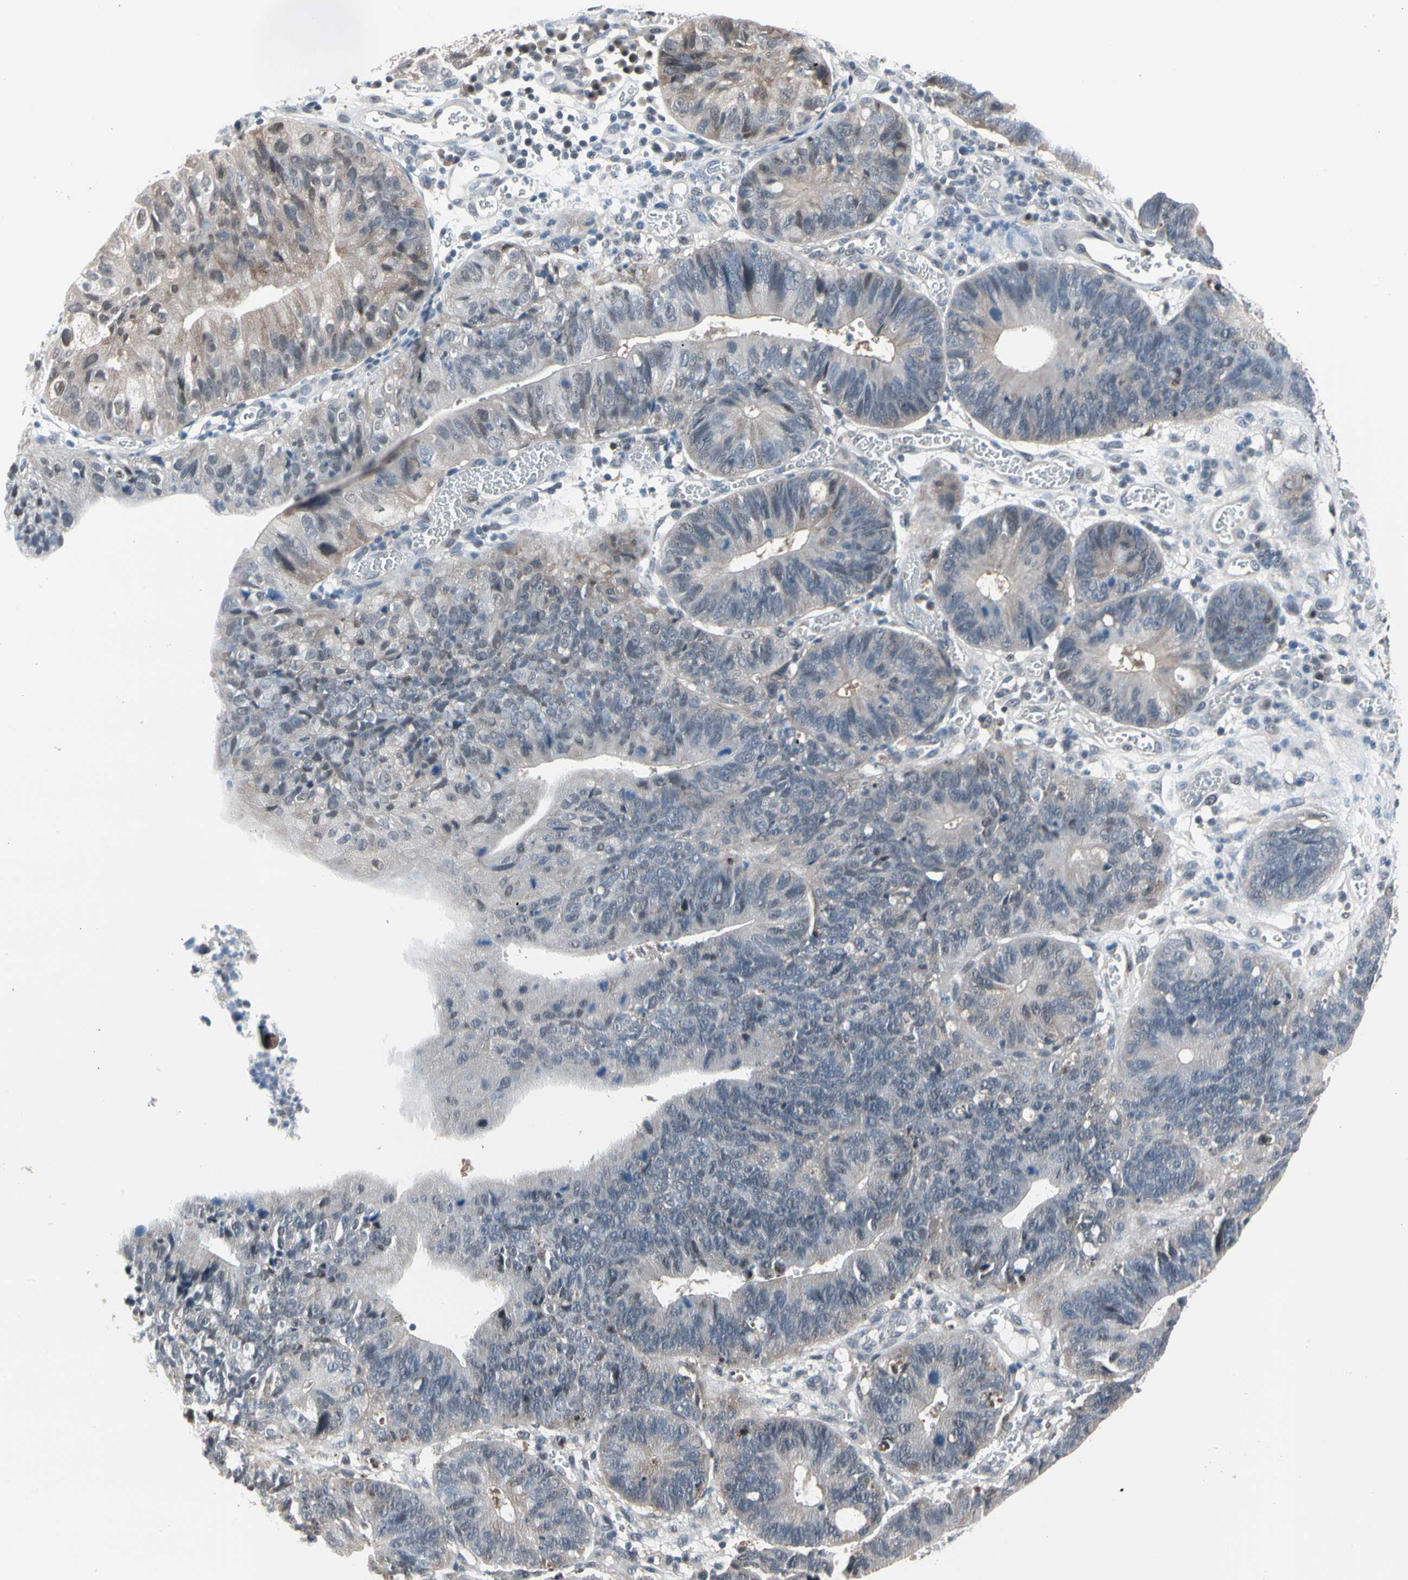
{"staining": {"intensity": "weak", "quantity": "25%-75%", "location": "cytoplasmic/membranous"}, "tissue": "stomach cancer", "cell_type": "Tumor cells", "image_type": "cancer", "snomed": [{"axis": "morphology", "description": "Adenocarcinoma, NOS"}, {"axis": "topography", "description": "Stomach"}], "caption": "The histopathology image exhibits staining of stomach cancer, revealing weak cytoplasmic/membranous protein expression (brown color) within tumor cells.", "gene": "PSMA2", "patient": {"sex": "male", "age": 59}}